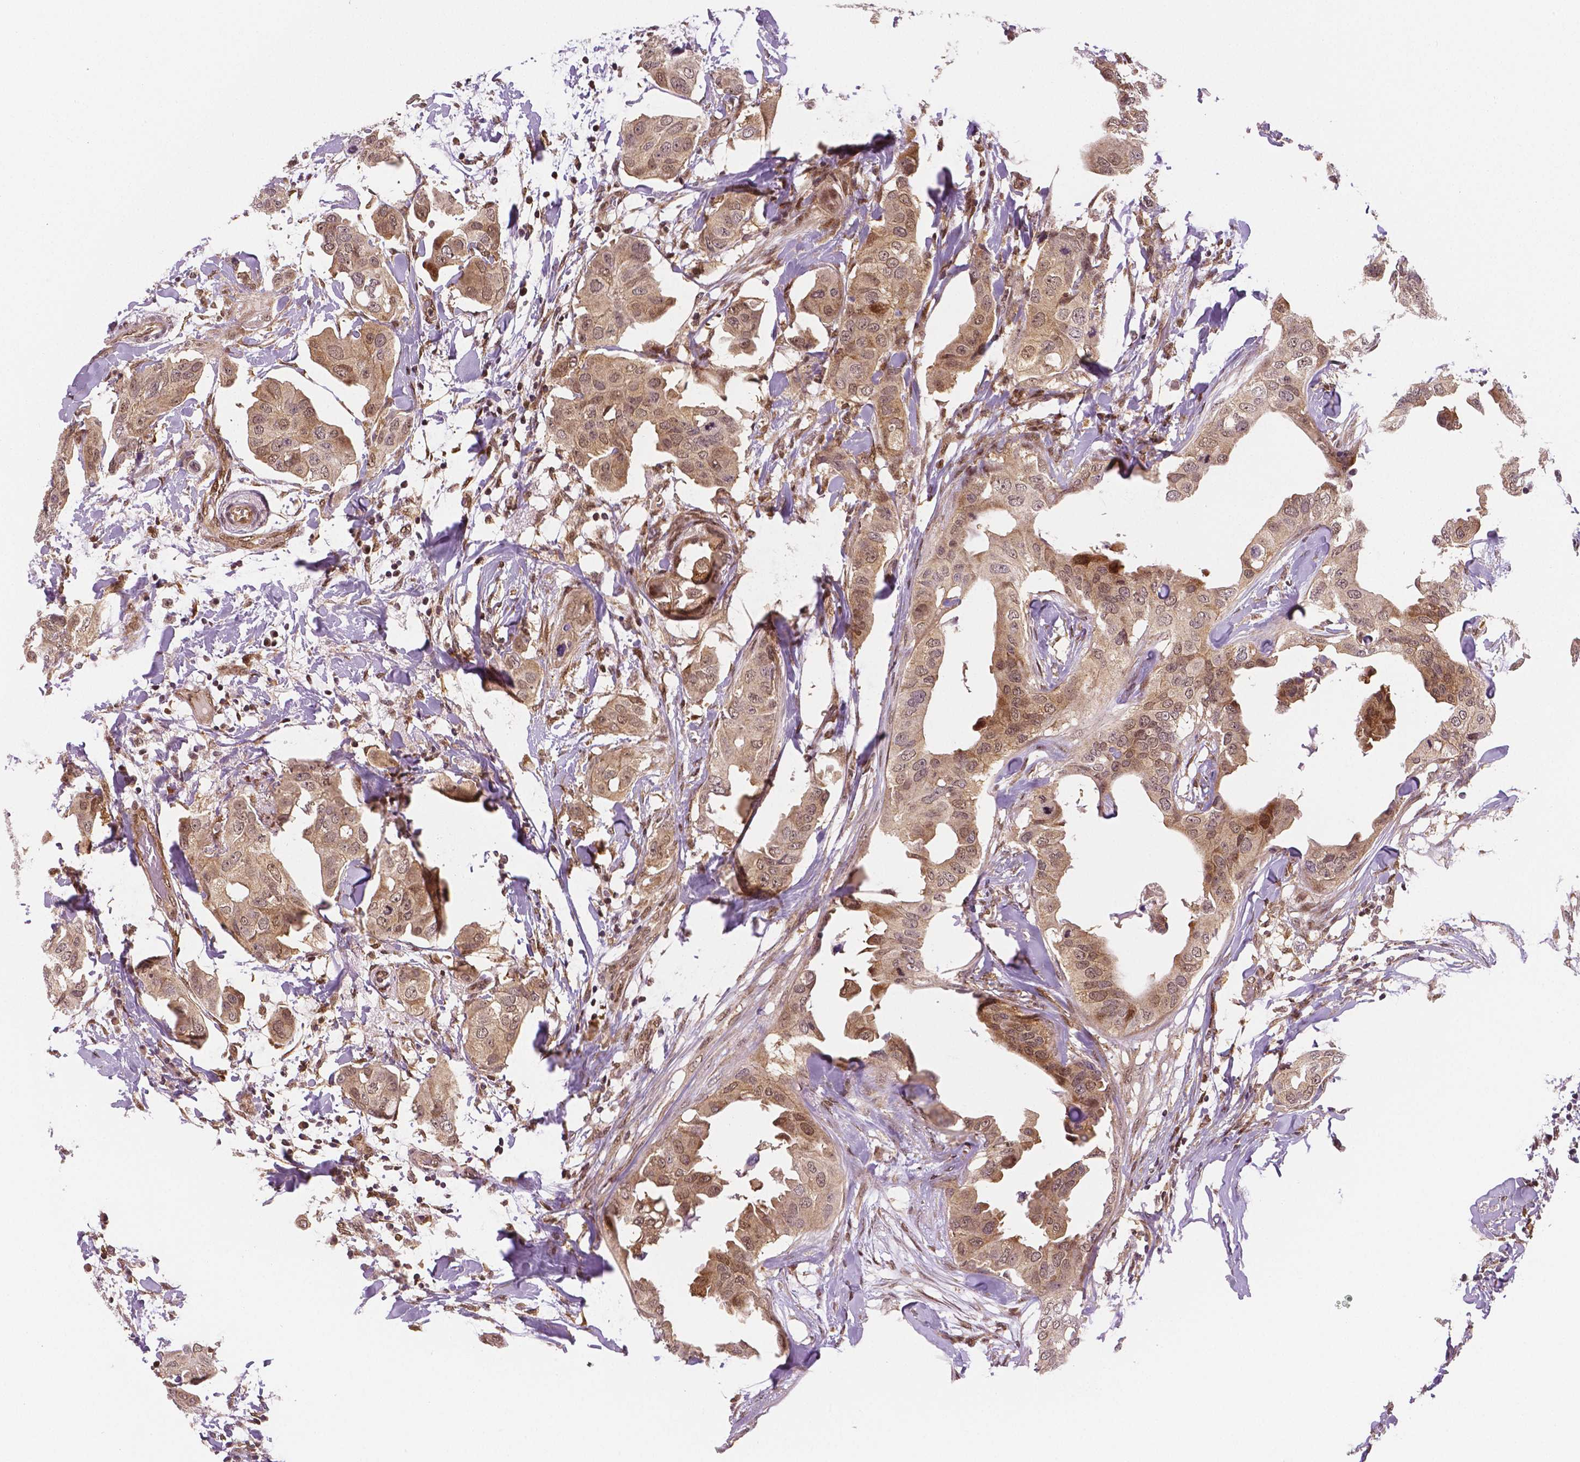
{"staining": {"intensity": "moderate", "quantity": ">75%", "location": "cytoplasmic/membranous,nuclear"}, "tissue": "breast cancer", "cell_type": "Tumor cells", "image_type": "cancer", "snomed": [{"axis": "morphology", "description": "Normal tissue, NOS"}, {"axis": "morphology", "description": "Duct carcinoma"}, {"axis": "topography", "description": "Breast"}], "caption": "Tumor cells display moderate cytoplasmic/membranous and nuclear positivity in about >75% of cells in breast cancer (infiltrating ductal carcinoma). (brown staining indicates protein expression, while blue staining denotes nuclei).", "gene": "STAT3", "patient": {"sex": "female", "age": 40}}